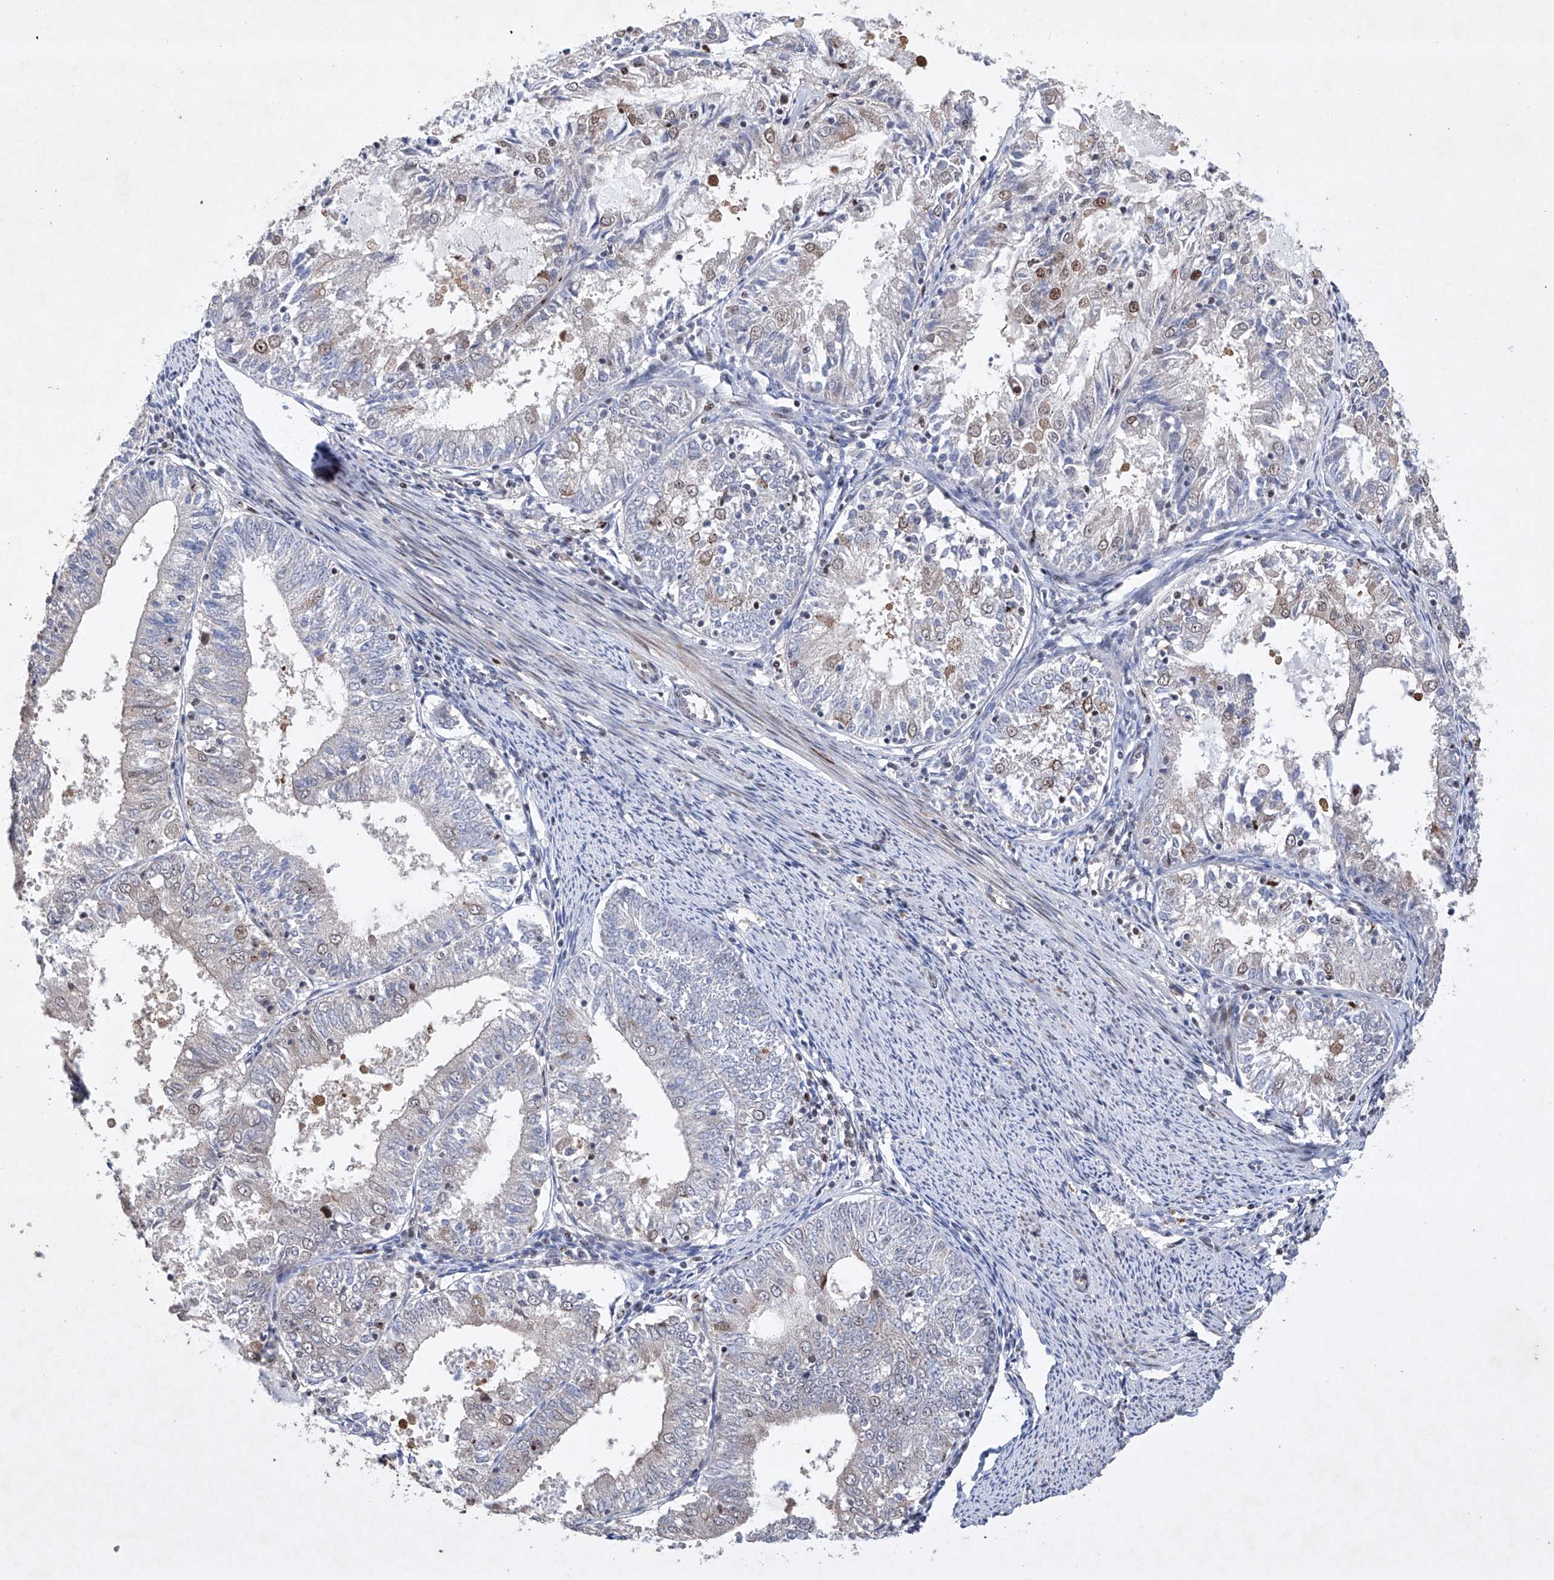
{"staining": {"intensity": "negative", "quantity": "none", "location": "none"}, "tissue": "endometrial cancer", "cell_type": "Tumor cells", "image_type": "cancer", "snomed": [{"axis": "morphology", "description": "Adenocarcinoma, NOS"}, {"axis": "topography", "description": "Endometrium"}], "caption": "IHC of human endometrial adenocarcinoma displays no staining in tumor cells.", "gene": "AFG1L", "patient": {"sex": "female", "age": 57}}